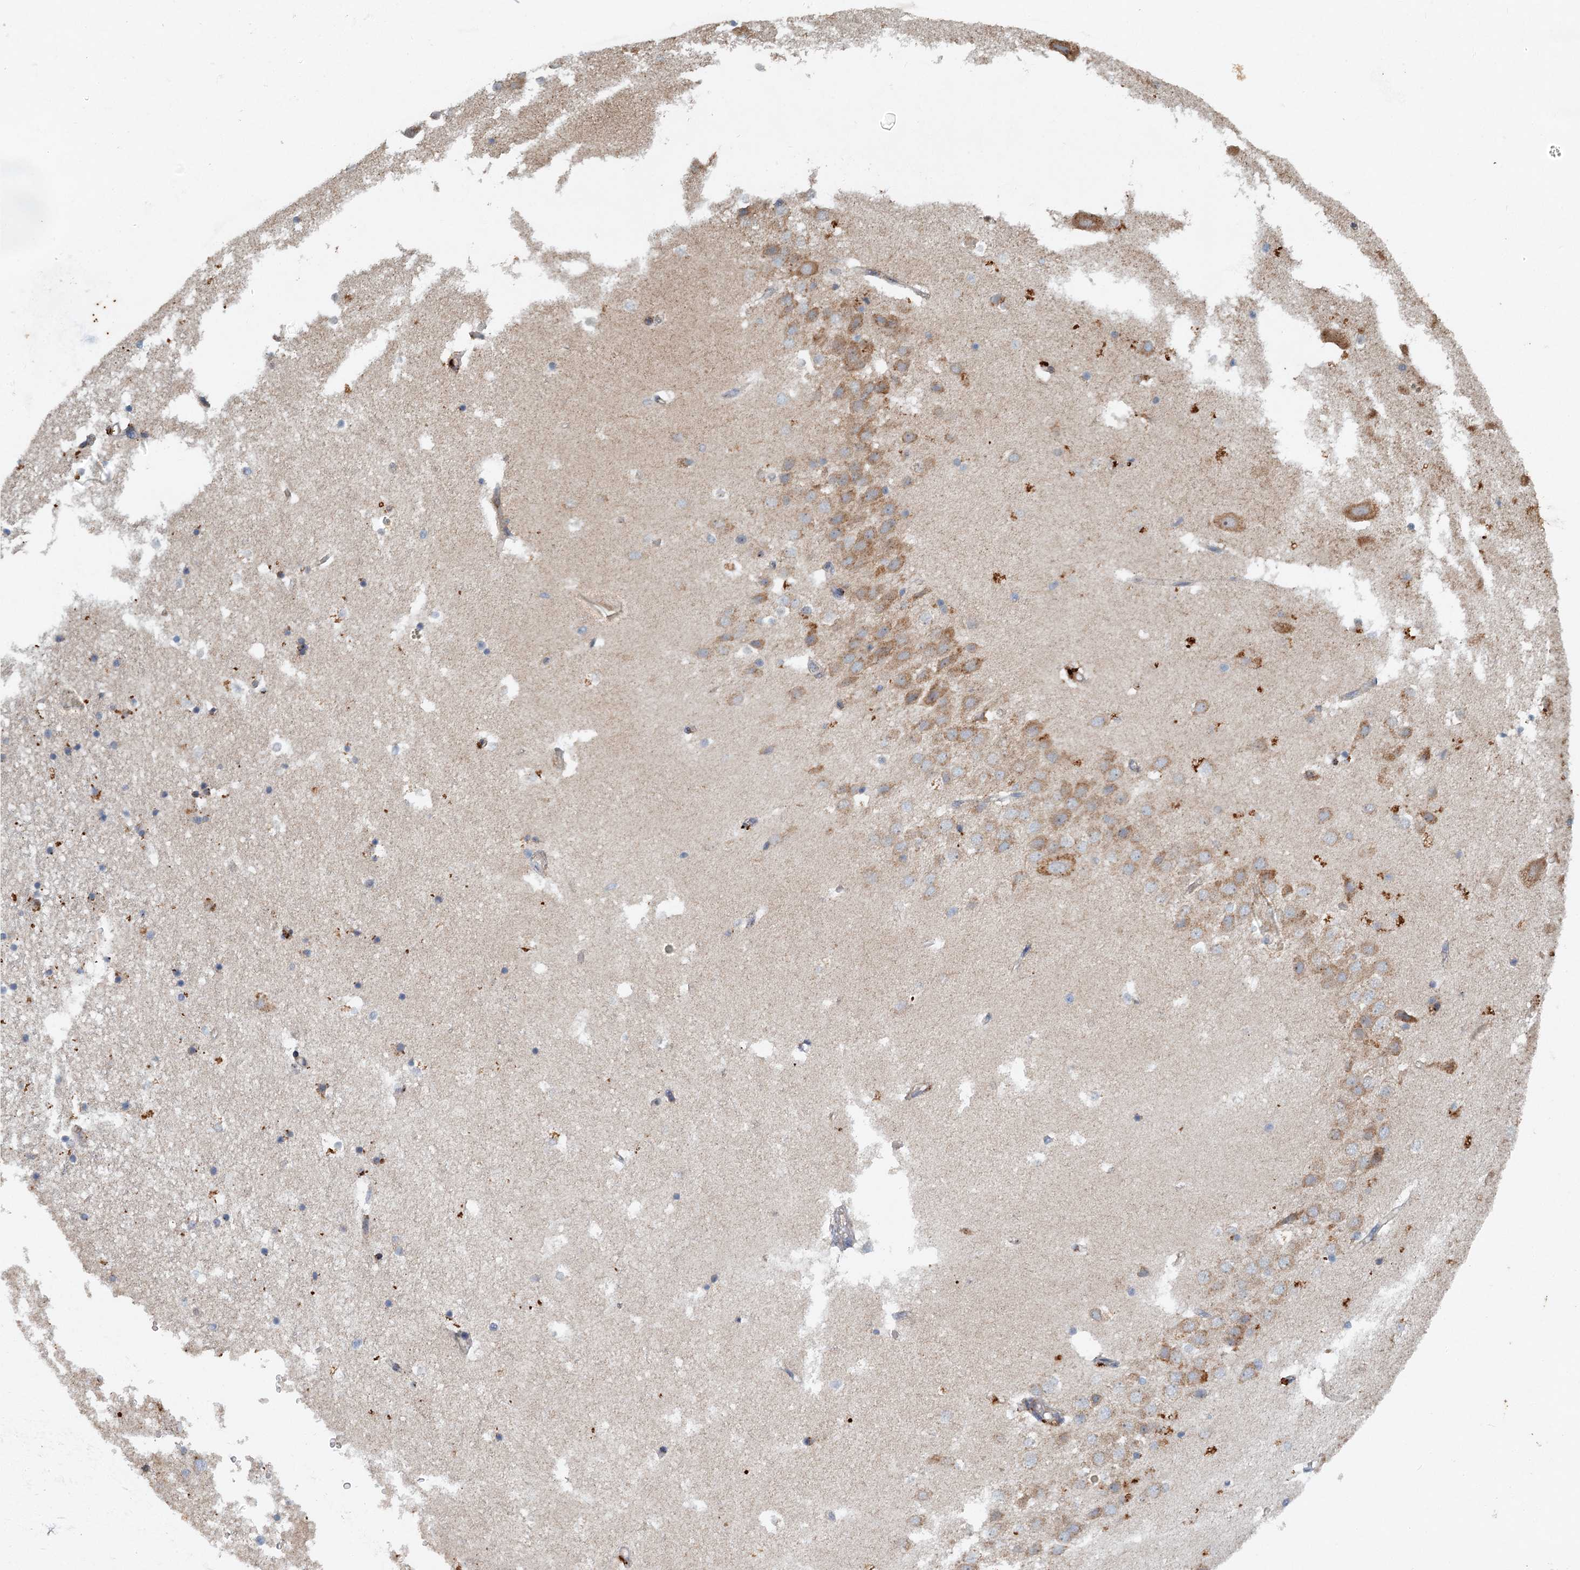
{"staining": {"intensity": "moderate", "quantity": "<25%", "location": "cytoplasmic/membranous"}, "tissue": "hippocampus", "cell_type": "Glial cells", "image_type": "normal", "snomed": [{"axis": "morphology", "description": "Normal tissue, NOS"}, {"axis": "topography", "description": "Hippocampus"}], "caption": "Approximately <25% of glial cells in unremarkable hippocampus show moderate cytoplasmic/membranous protein positivity as visualized by brown immunohistochemical staining.", "gene": "SRPX2", "patient": {"sex": "female", "age": 52}}